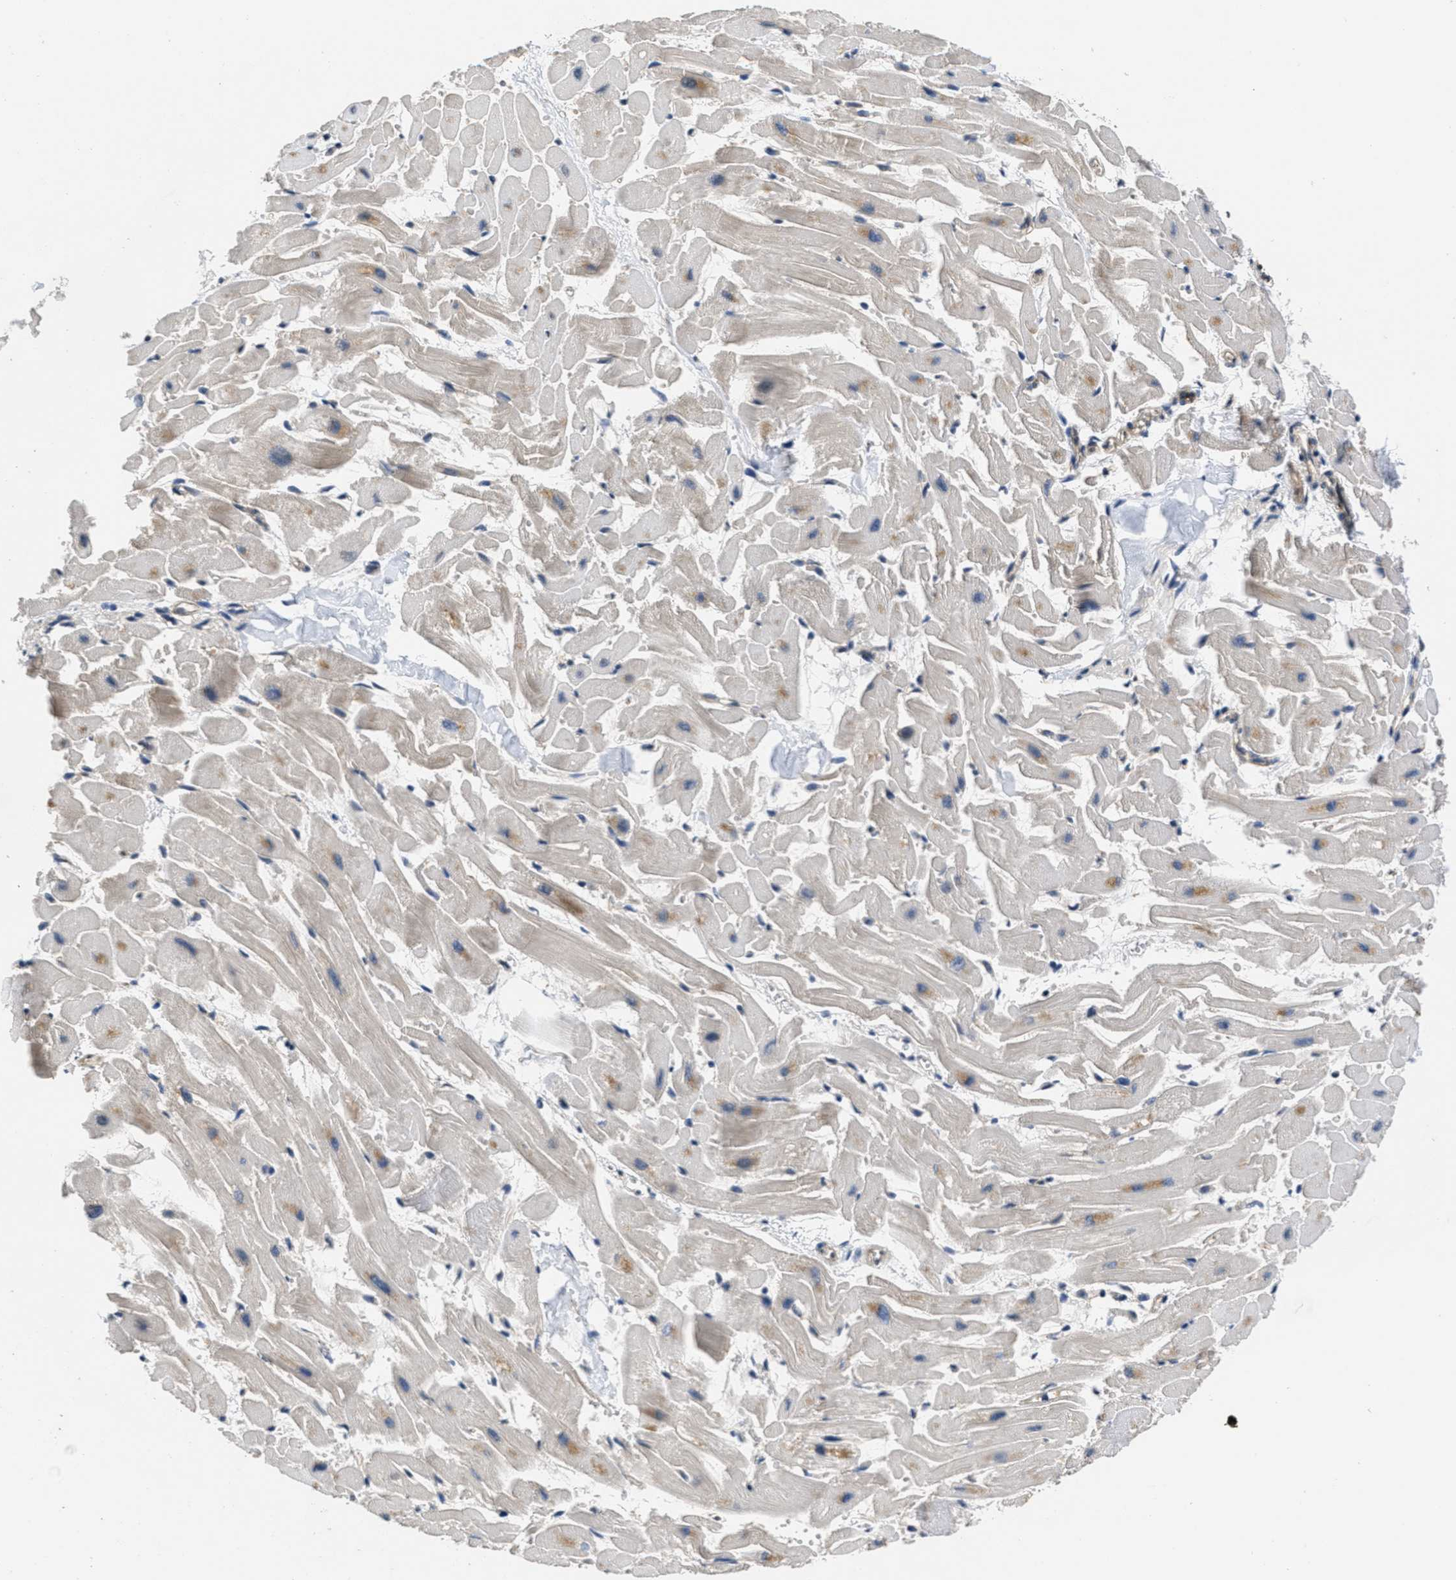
{"staining": {"intensity": "moderate", "quantity": "<25%", "location": "cytoplasmic/membranous"}, "tissue": "heart muscle", "cell_type": "Cardiomyocytes", "image_type": "normal", "snomed": [{"axis": "morphology", "description": "Normal tissue, NOS"}, {"axis": "topography", "description": "Heart"}], "caption": "Brown immunohistochemical staining in benign human heart muscle shows moderate cytoplasmic/membranous expression in approximately <25% of cardiomyocytes. Immunohistochemistry stains the protein in brown and the nuclei are stained blue.", "gene": "ANGPT1", "patient": {"sex": "female", "age": 19}}